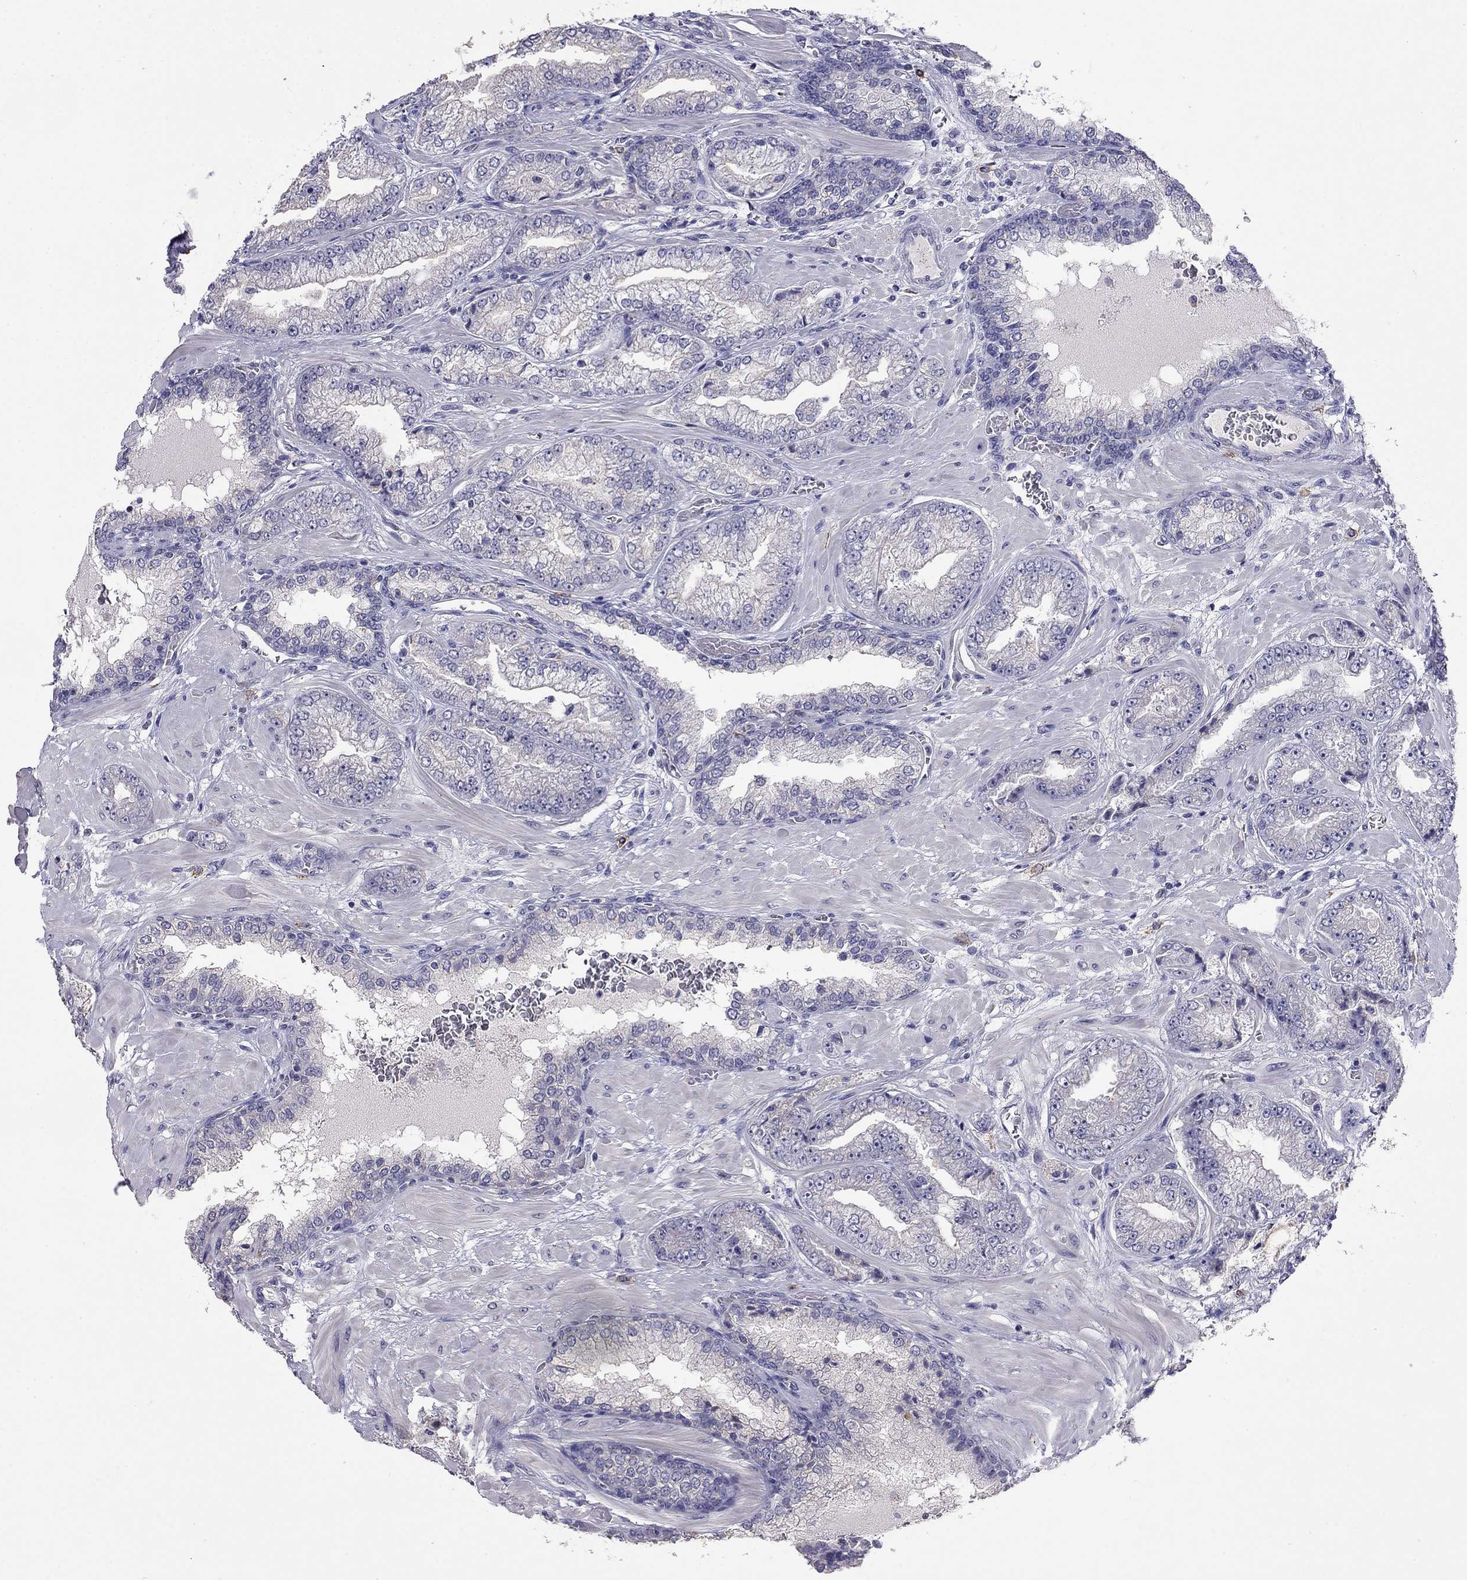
{"staining": {"intensity": "negative", "quantity": "none", "location": "none"}, "tissue": "prostate cancer", "cell_type": "Tumor cells", "image_type": "cancer", "snomed": [{"axis": "morphology", "description": "Adenocarcinoma, Low grade"}, {"axis": "topography", "description": "Prostate"}], "caption": "Immunohistochemistry (IHC) image of adenocarcinoma (low-grade) (prostate) stained for a protein (brown), which displays no positivity in tumor cells. (DAB (3,3'-diaminobenzidine) immunohistochemistry (IHC) visualized using brightfield microscopy, high magnification).", "gene": "WNK3", "patient": {"sex": "male", "age": 57}}